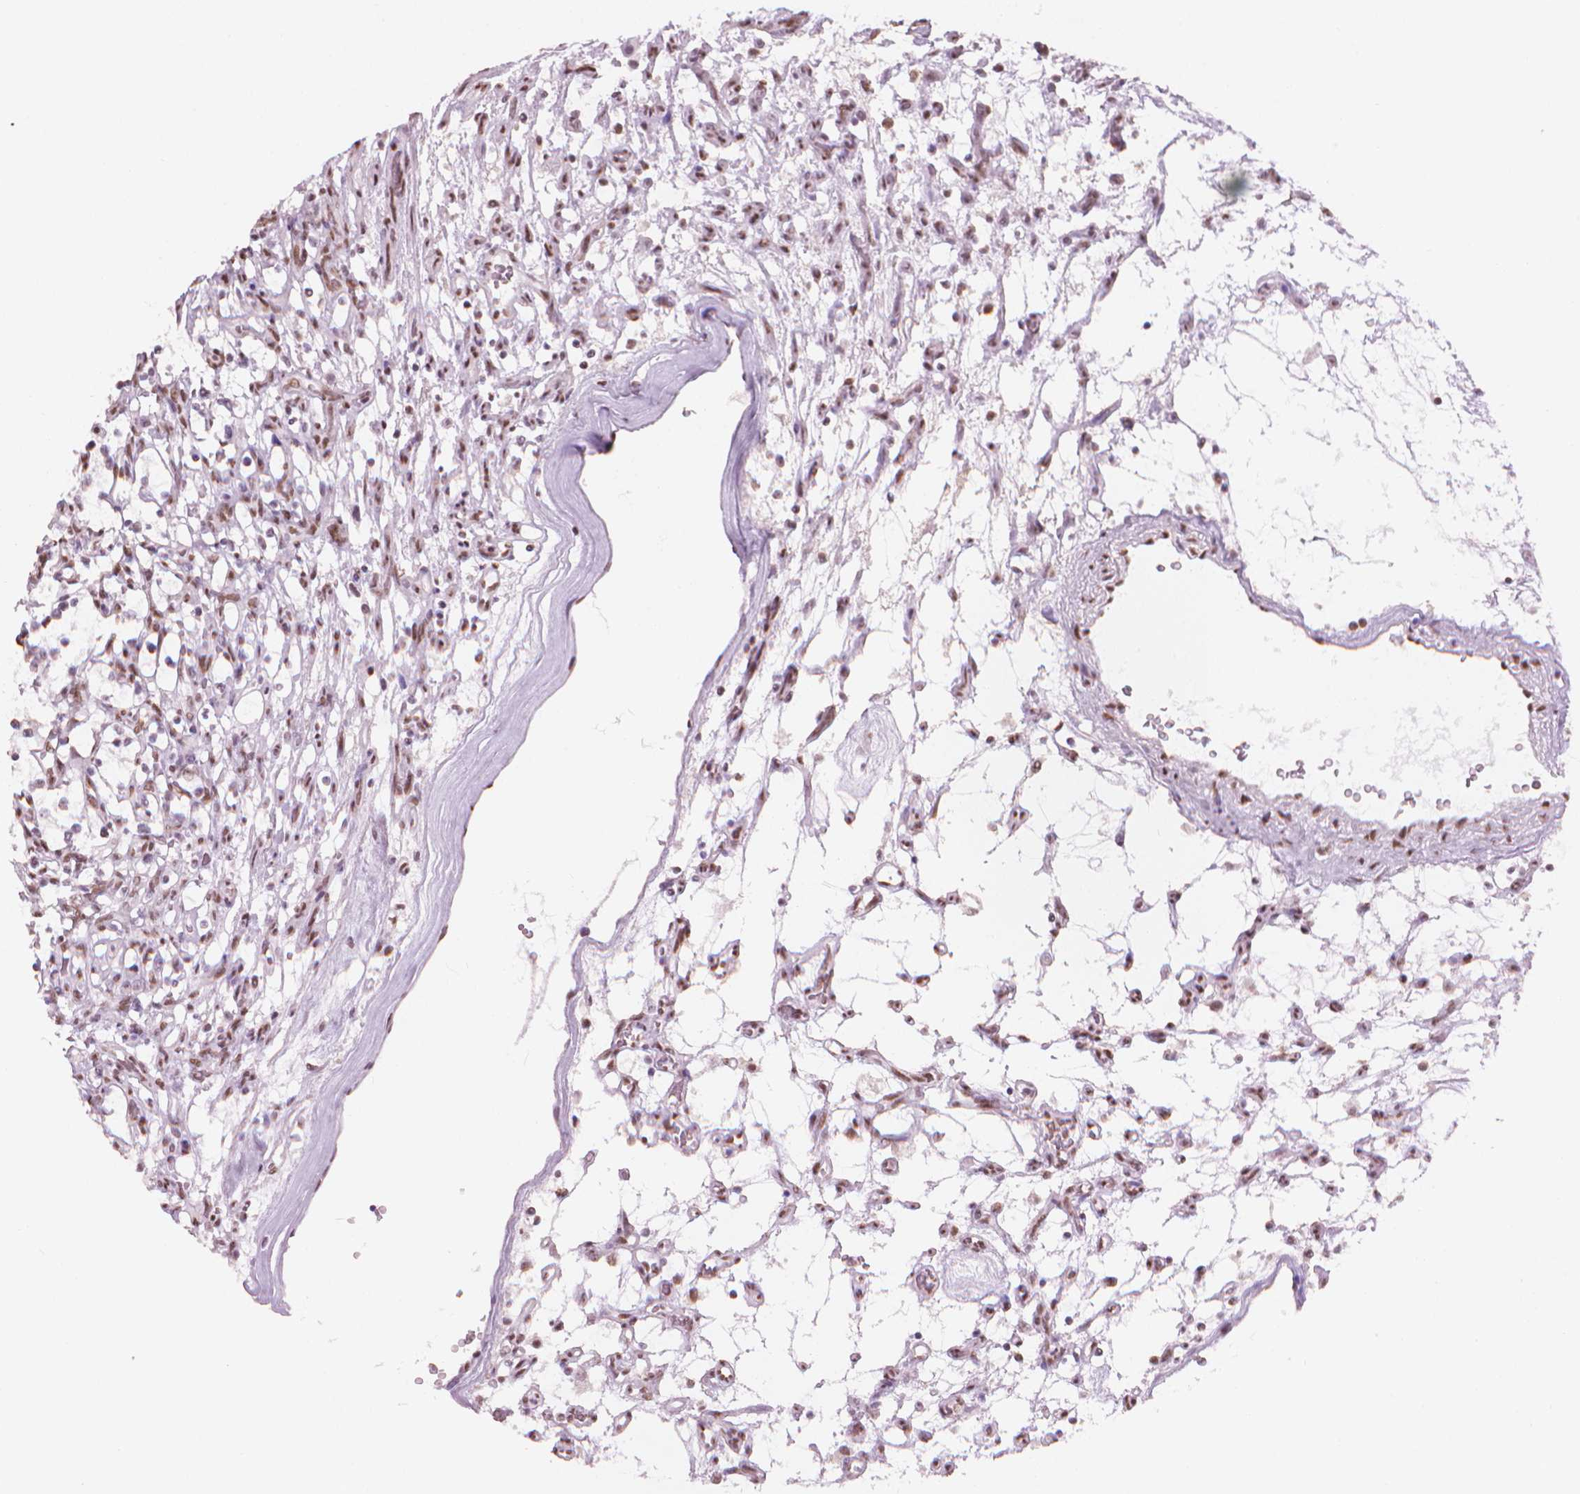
{"staining": {"intensity": "moderate", "quantity": ">75%", "location": "nuclear"}, "tissue": "renal cancer", "cell_type": "Tumor cells", "image_type": "cancer", "snomed": [{"axis": "morphology", "description": "Adenocarcinoma, NOS"}, {"axis": "topography", "description": "Kidney"}], "caption": "A brown stain highlights moderate nuclear staining of a protein in human renal adenocarcinoma tumor cells.", "gene": "PIAS2", "patient": {"sex": "female", "age": 69}}